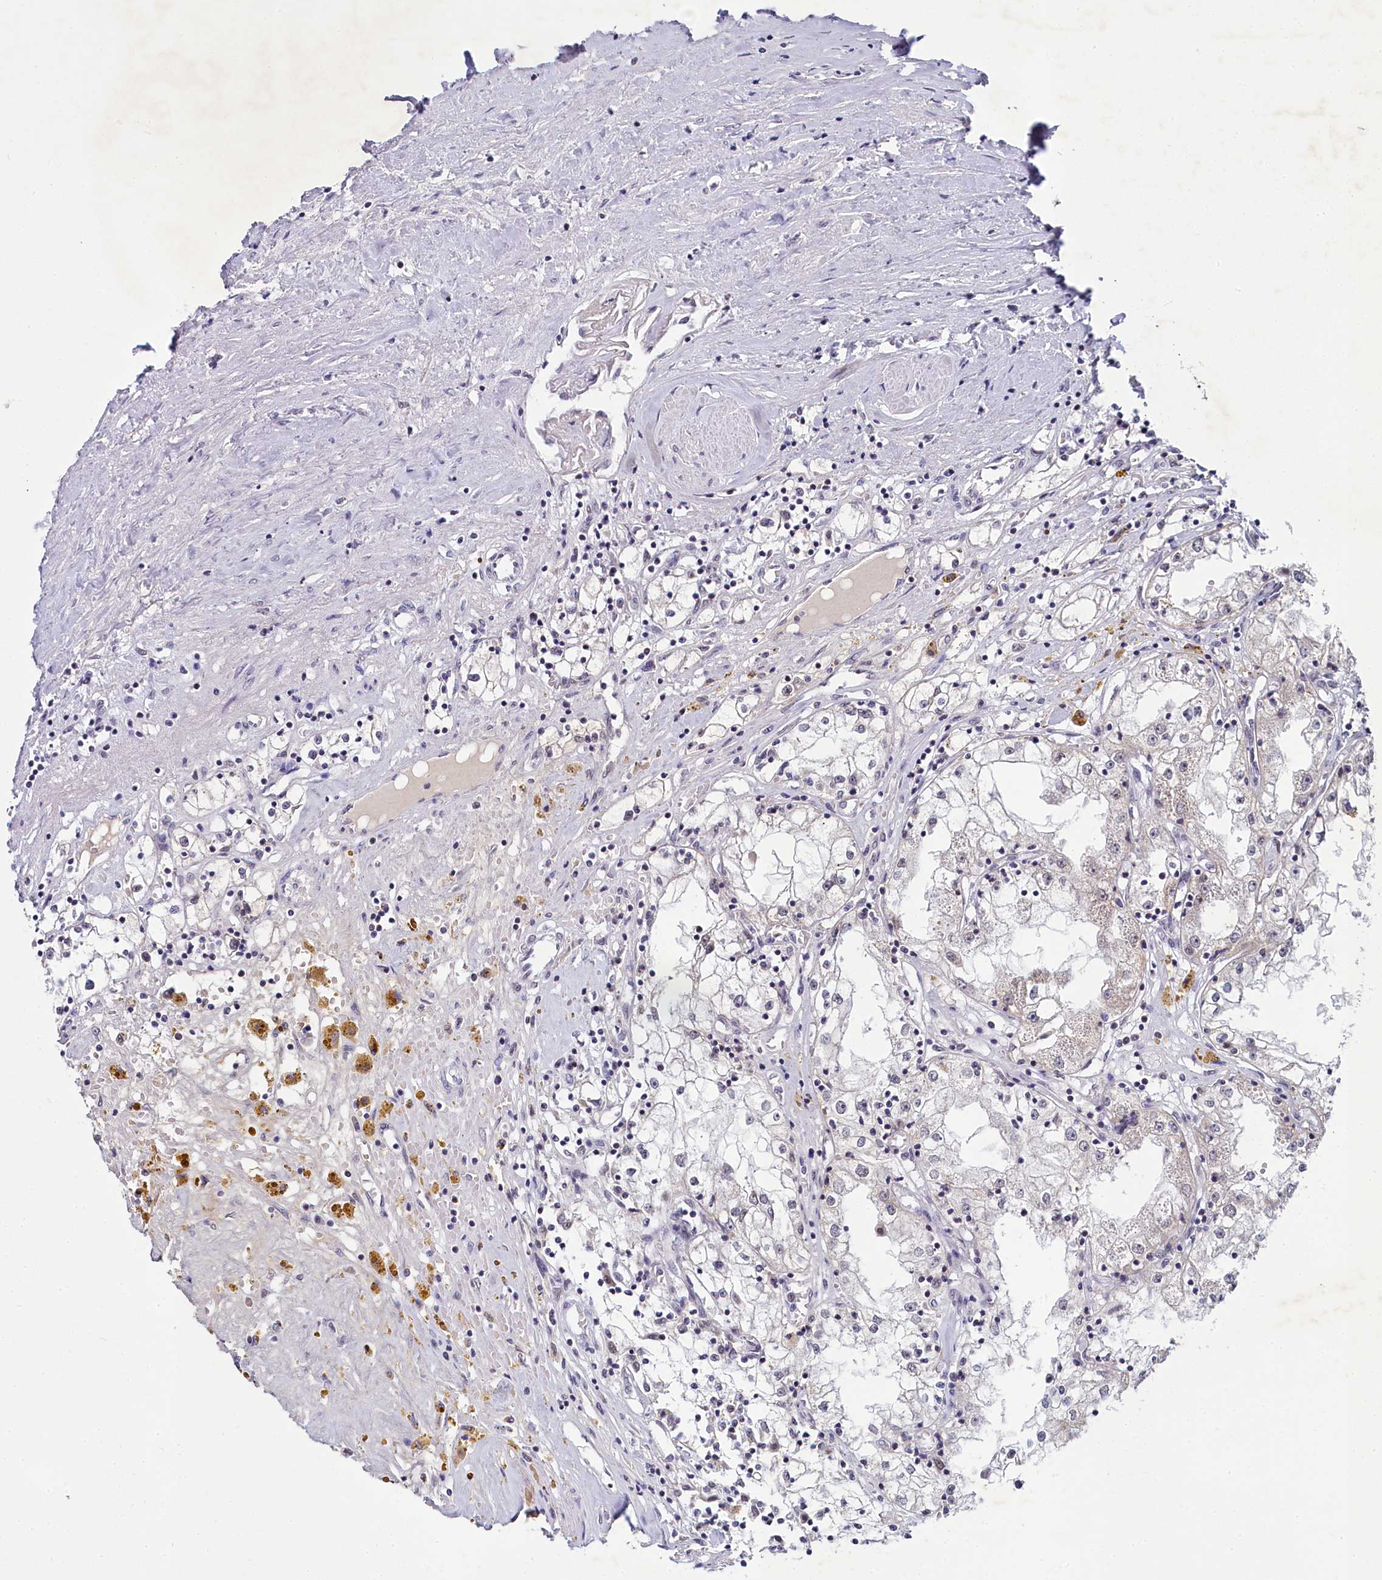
{"staining": {"intensity": "negative", "quantity": "none", "location": "none"}, "tissue": "renal cancer", "cell_type": "Tumor cells", "image_type": "cancer", "snomed": [{"axis": "morphology", "description": "Adenocarcinoma, NOS"}, {"axis": "topography", "description": "Kidney"}], "caption": "Tumor cells show no significant positivity in adenocarcinoma (renal).", "gene": "PPHLN1", "patient": {"sex": "male", "age": 56}}